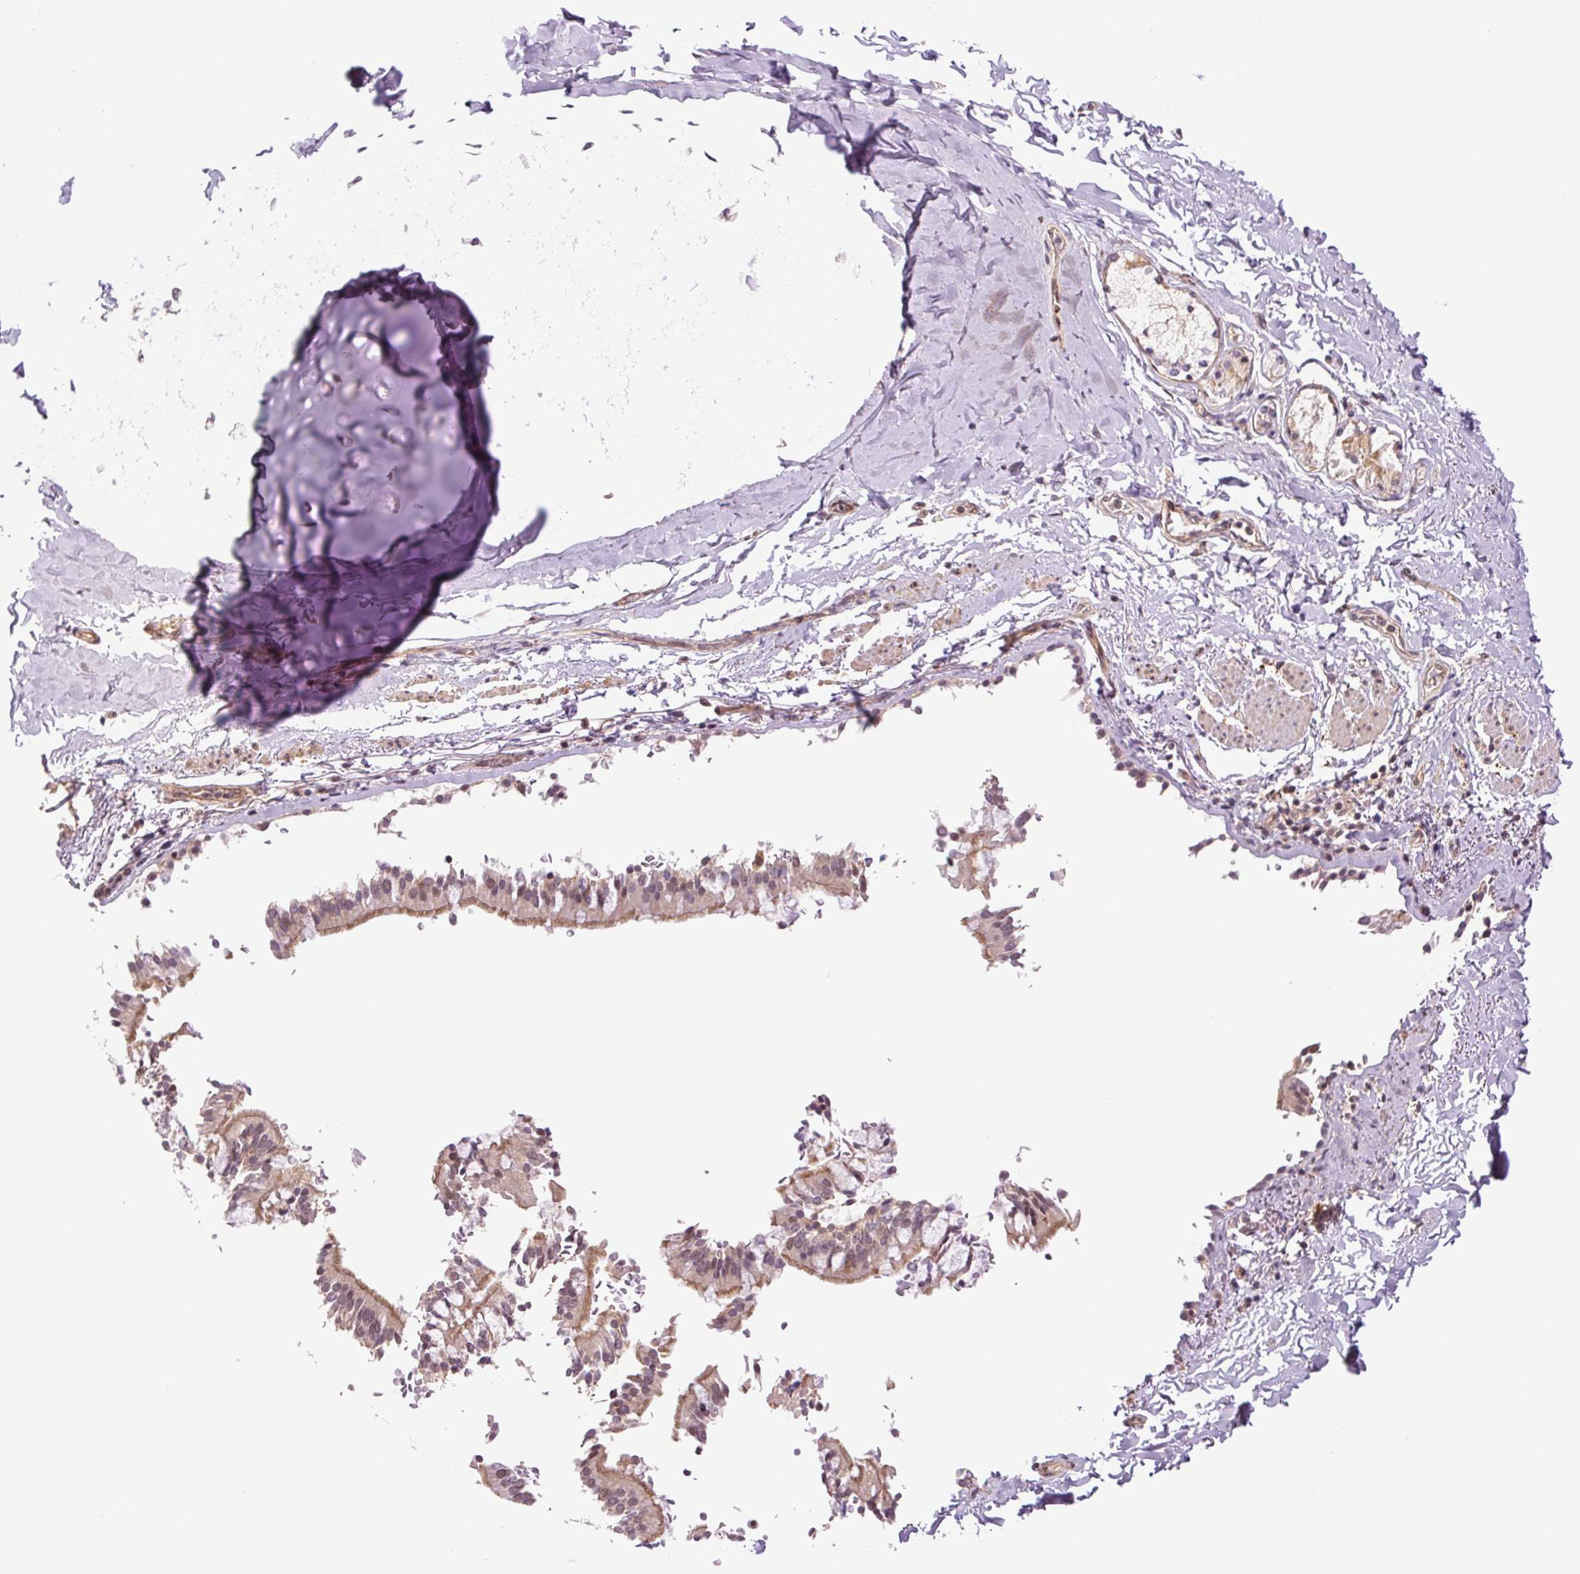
{"staining": {"intensity": "negative", "quantity": "none", "location": "none"}, "tissue": "soft tissue", "cell_type": "Chondrocytes", "image_type": "normal", "snomed": [{"axis": "morphology", "description": "Normal tissue, NOS"}, {"axis": "topography", "description": "Cartilage tissue"}, {"axis": "topography", "description": "Bronchus"}, {"axis": "topography", "description": "Peripheral nerve tissue"}], "caption": "Protein analysis of benign soft tissue exhibits no significant expression in chondrocytes. (DAB immunohistochemistry, high magnification).", "gene": "CWC25", "patient": {"sex": "male", "age": 67}}